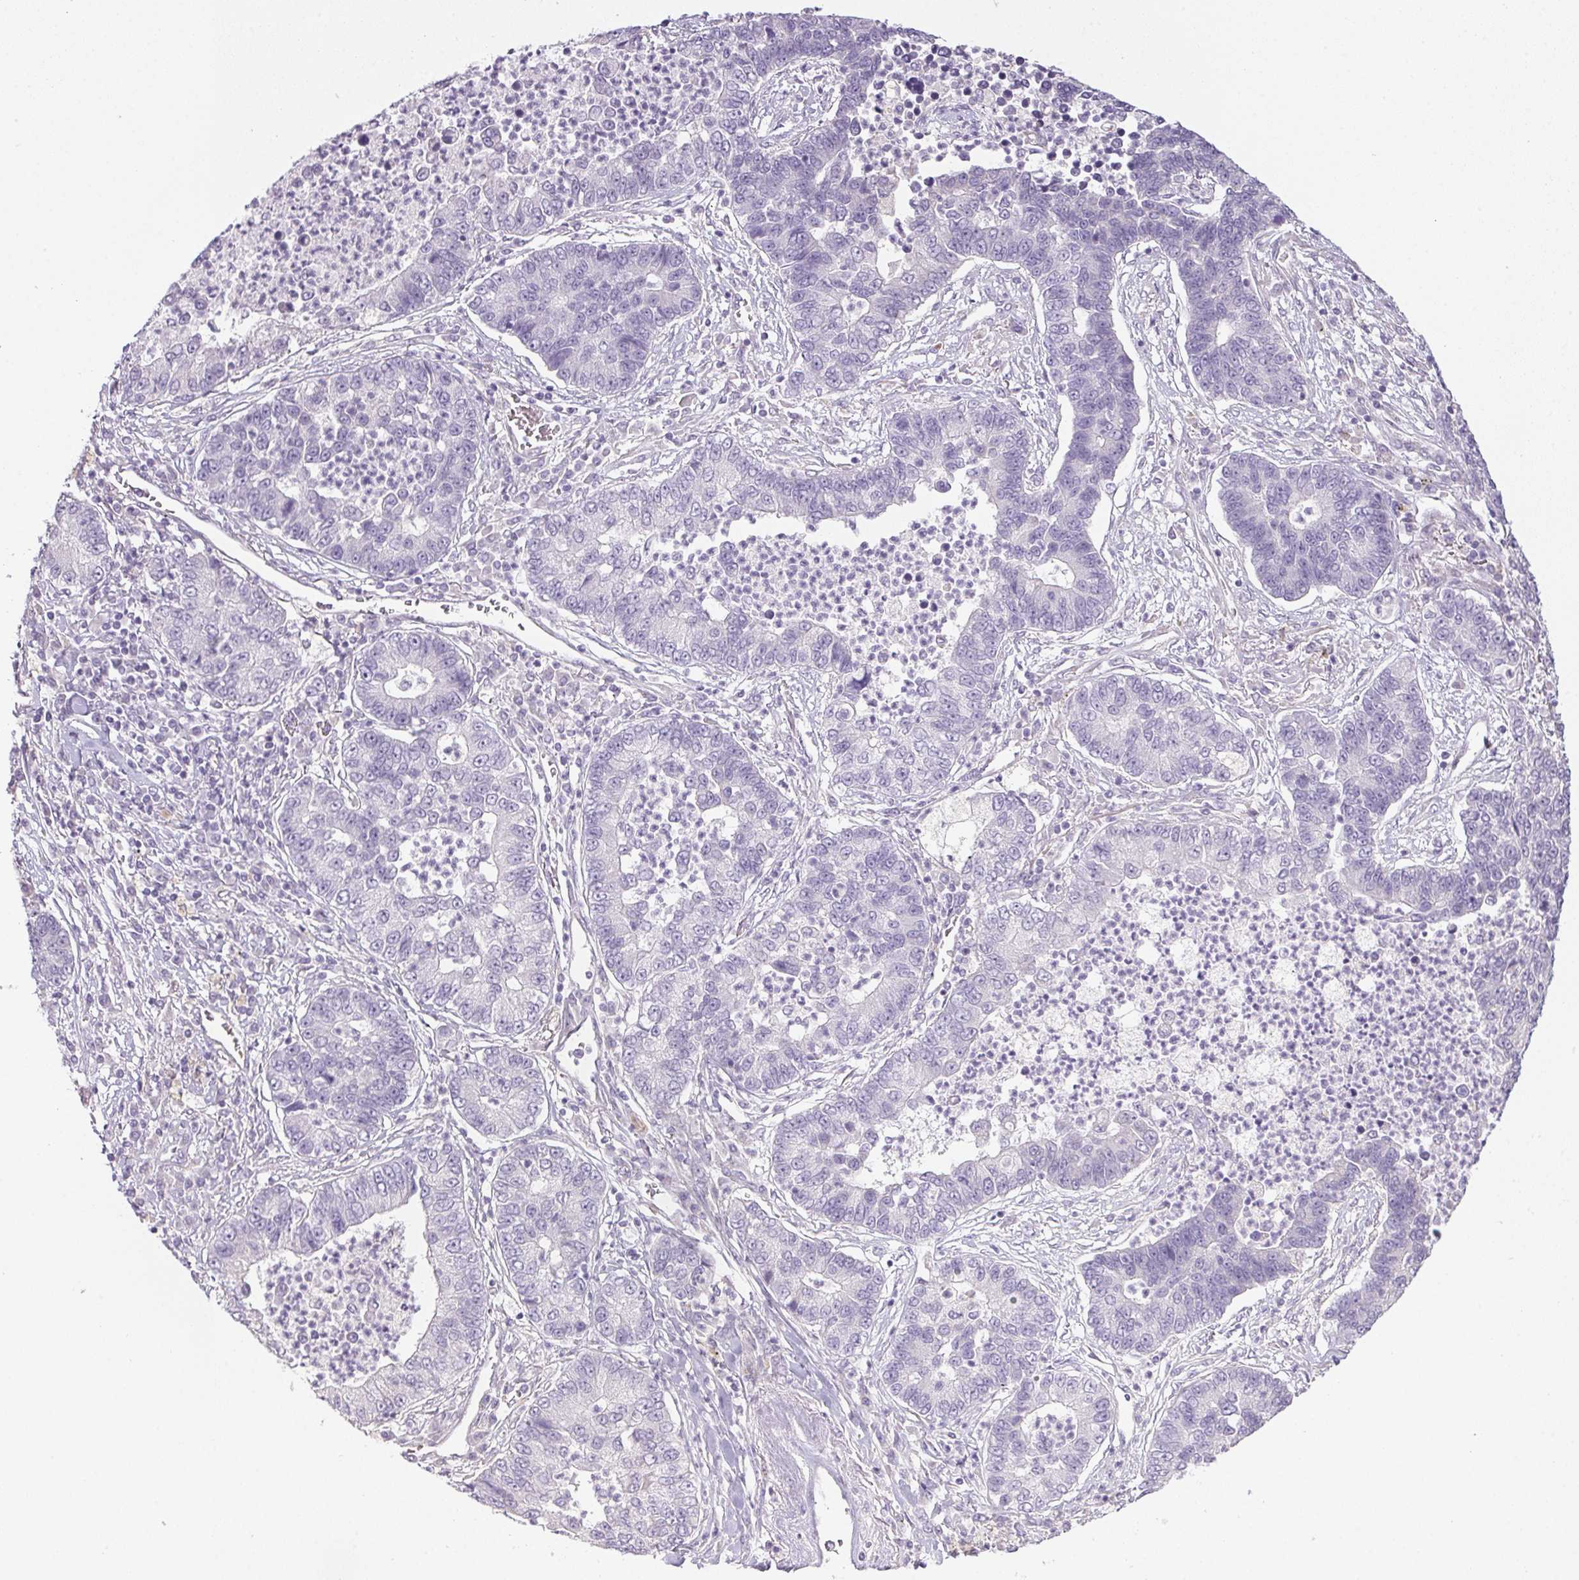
{"staining": {"intensity": "negative", "quantity": "none", "location": "none"}, "tissue": "lung cancer", "cell_type": "Tumor cells", "image_type": "cancer", "snomed": [{"axis": "morphology", "description": "Adenocarcinoma, NOS"}, {"axis": "topography", "description": "Lung"}], "caption": "Human adenocarcinoma (lung) stained for a protein using IHC shows no staining in tumor cells.", "gene": "CTCFL", "patient": {"sex": "female", "age": 57}}